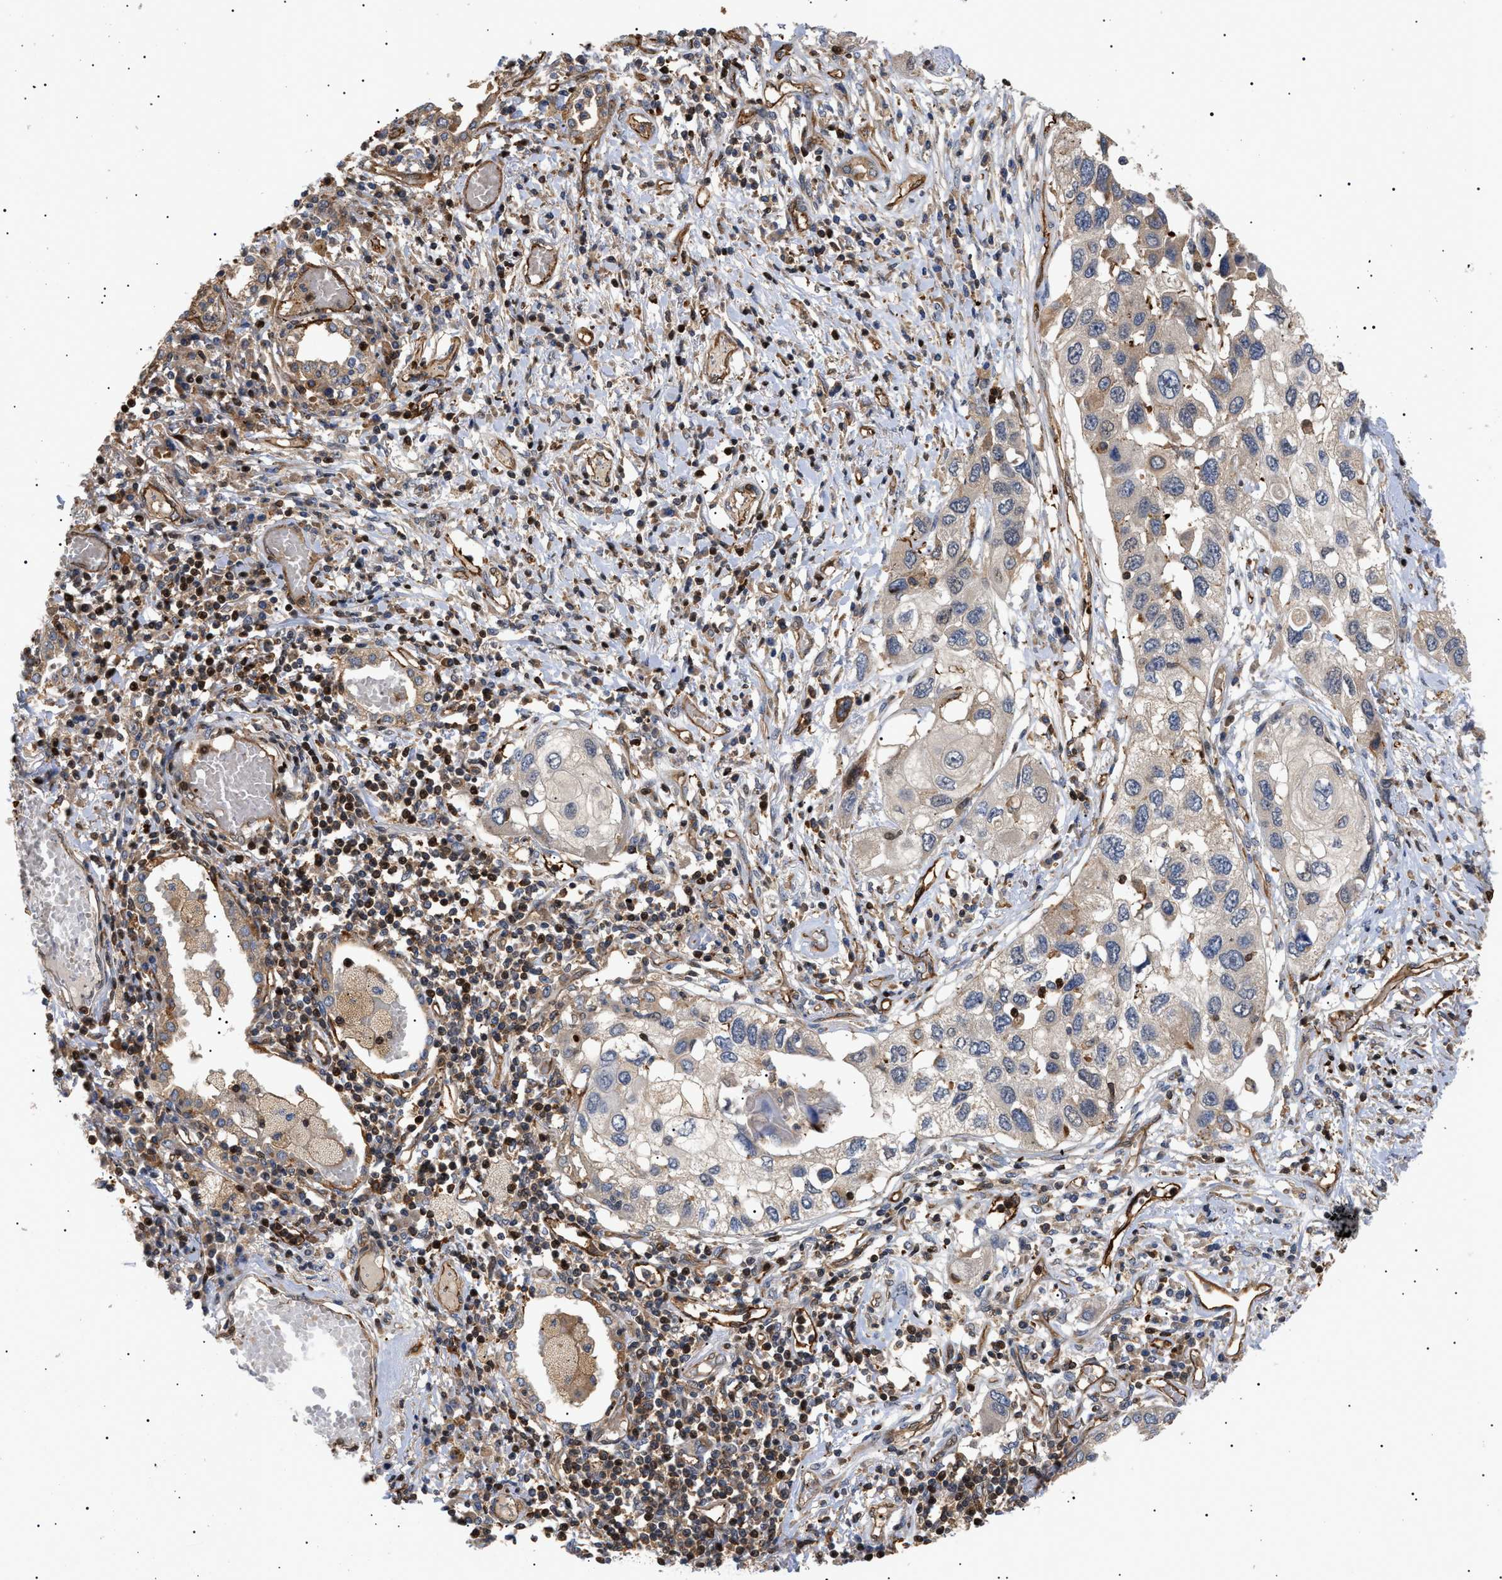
{"staining": {"intensity": "weak", "quantity": "<25%", "location": "cytoplasmic/membranous"}, "tissue": "lung cancer", "cell_type": "Tumor cells", "image_type": "cancer", "snomed": [{"axis": "morphology", "description": "Squamous cell carcinoma, NOS"}, {"axis": "topography", "description": "Lung"}], "caption": "The histopathology image reveals no staining of tumor cells in lung squamous cell carcinoma.", "gene": "TMTC4", "patient": {"sex": "male", "age": 71}}